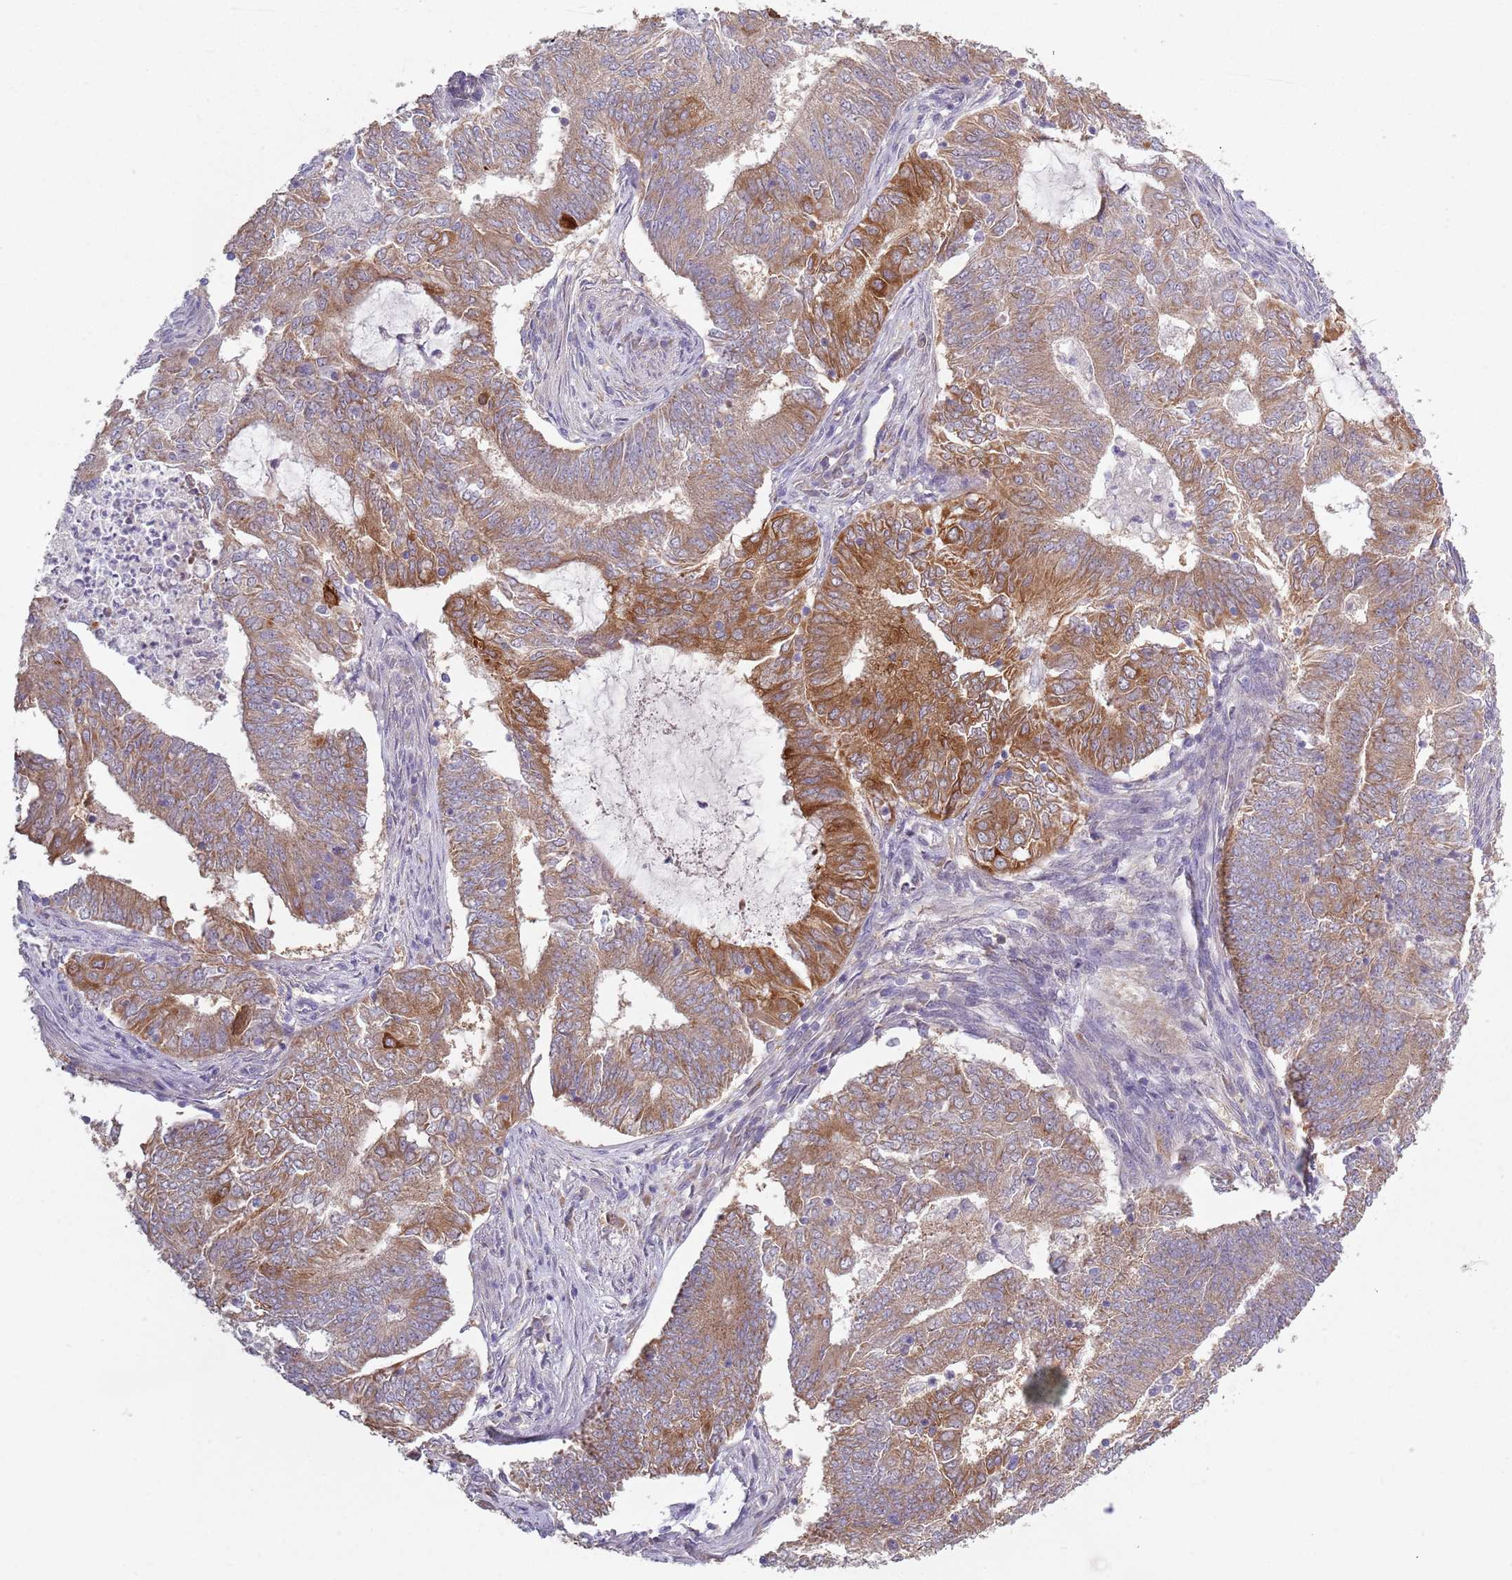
{"staining": {"intensity": "moderate", "quantity": ">75%", "location": "cytoplasmic/membranous"}, "tissue": "endometrial cancer", "cell_type": "Tumor cells", "image_type": "cancer", "snomed": [{"axis": "morphology", "description": "Adenocarcinoma, NOS"}, {"axis": "topography", "description": "Endometrium"}], "caption": "DAB (3,3'-diaminobenzidine) immunohistochemical staining of endometrial cancer reveals moderate cytoplasmic/membranous protein expression in about >75% of tumor cells.", "gene": "COQ5", "patient": {"sex": "female", "age": 62}}